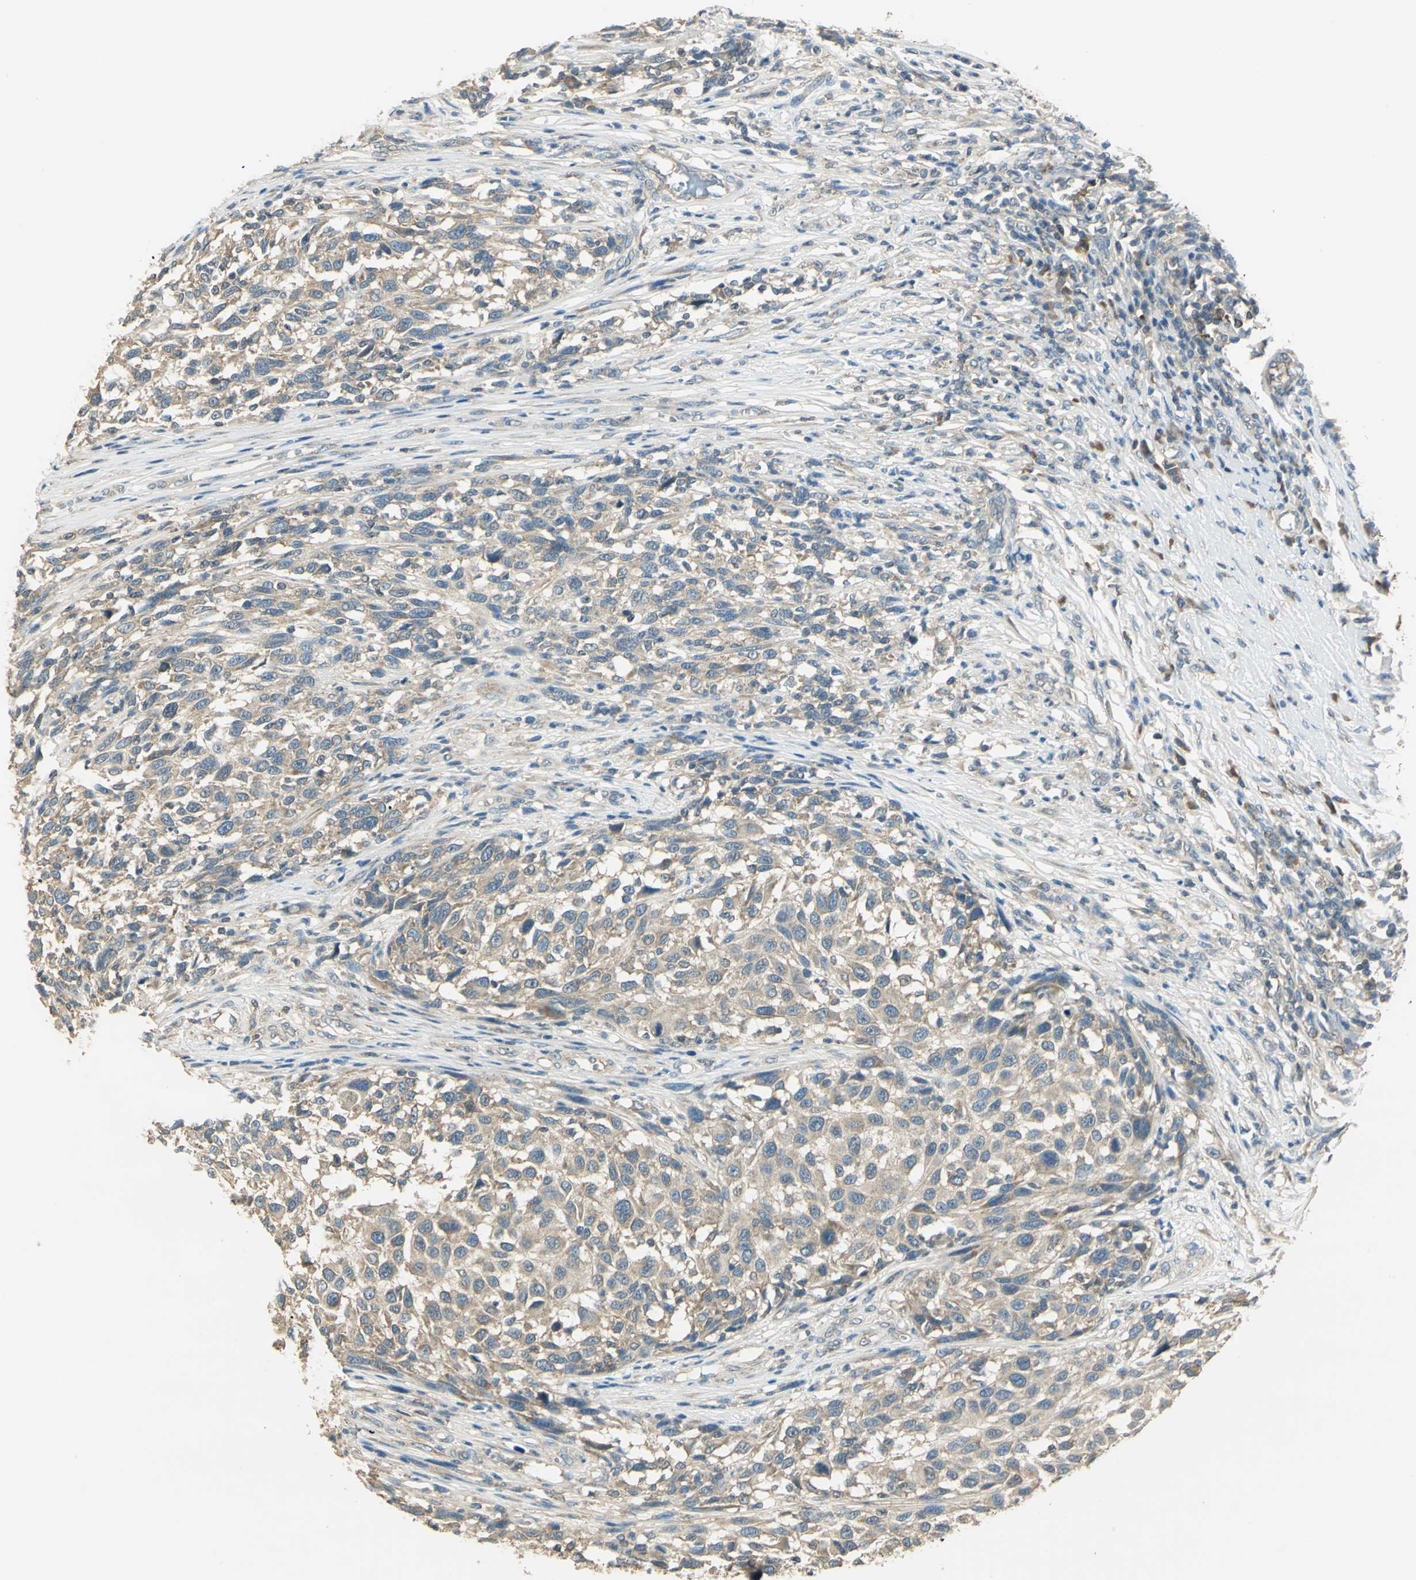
{"staining": {"intensity": "moderate", "quantity": "25%-75%", "location": "cytoplasmic/membranous"}, "tissue": "melanoma", "cell_type": "Tumor cells", "image_type": "cancer", "snomed": [{"axis": "morphology", "description": "Malignant melanoma, Metastatic site"}, {"axis": "topography", "description": "Lymph node"}], "caption": "Tumor cells display medium levels of moderate cytoplasmic/membranous staining in about 25%-75% of cells in human malignant melanoma (metastatic site).", "gene": "SHC2", "patient": {"sex": "male", "age": 61}}